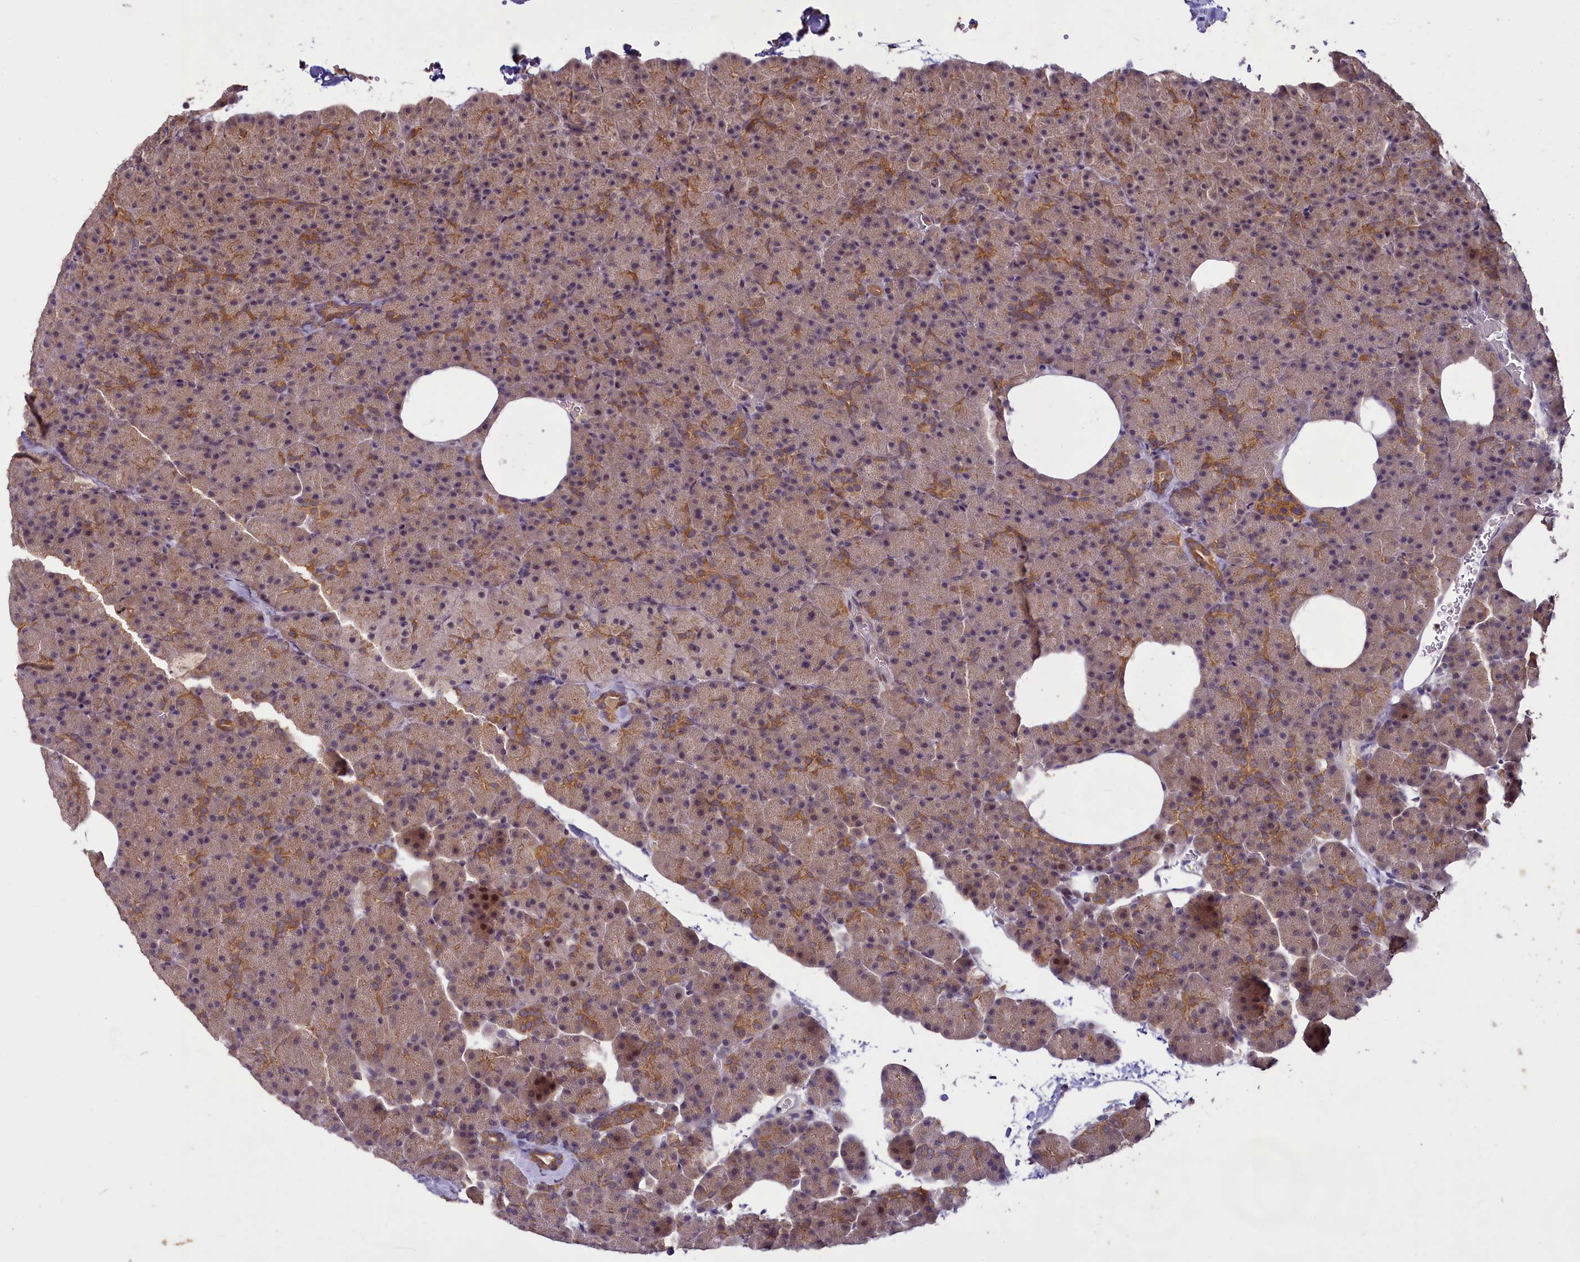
{"staining": {"intensity": "moderate", "quantity": ">75%", "location": "cytoplasmic/membranous"}, "tissue": "pancreas", "cell_type": "Exocrine glandular cells", "image_type": "normal", "snomed": [{"axis": "morphology", "description": "Normal tissue, NOS"}, {"axis": "morphology", "description": "Carcinoid, malignant, NOS"}, {"axis": "topography", "description": "Pancreas"}], "caption": "This micrograph demonstrates normal pancreas stained with immunohistochemistry (IHC) to label a protein in brown. The cytoplasmic/membranous of exocrine glandular cells show moderate positivity for the protein. Nuclei are counter-stained blue.", "gene": "TMEM39A", "patient": {"sex": "female", "age": 35}}